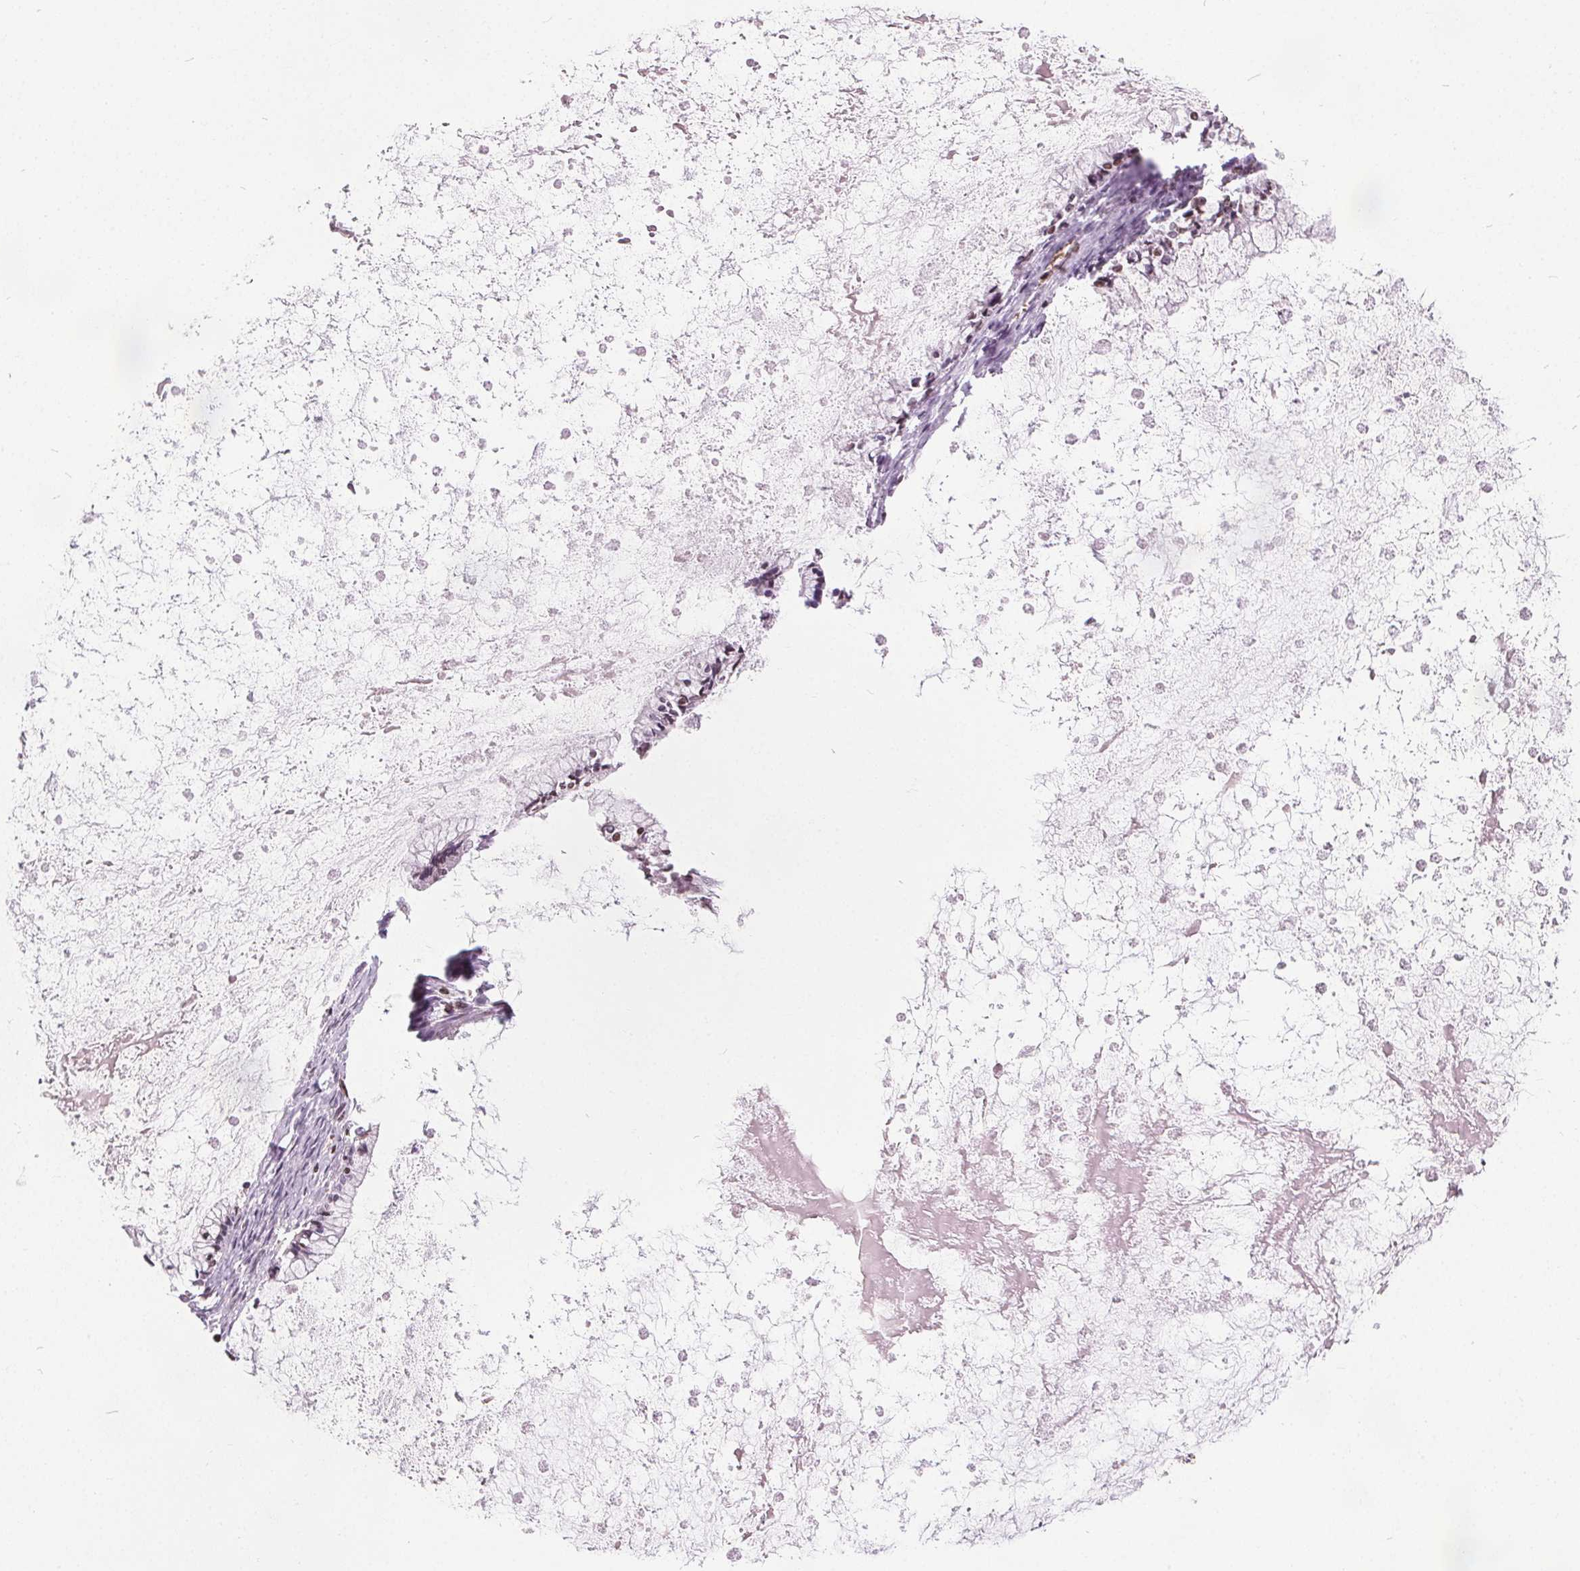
{"staining": {"intensity": "negative", "quantity": "none", "location": "none"}, "tissue": "ovarian cancer", "cell_type": "Tumor cells", "image_type": "cancer", "snomed": [{"axis": "morphology", "description": "Cystadenocarcinoma, mucinous, NOS"}, {"axis": "topography", "description": "Ovary"}], "caption": "High magnification brightfield microscopy of ovarian cancer stained with DAB (3,3'-diaminobenzidine) (brown) and counterstained with hematoxylin (blue): tumor cells show no significant positivity. (Stains: DAB IHC with hematoxylin counter stain, Microscopy: brightfield microscopy at high magnification).", "gene": "ISLR2", "patient": {"sex": "female", "age": 67}}